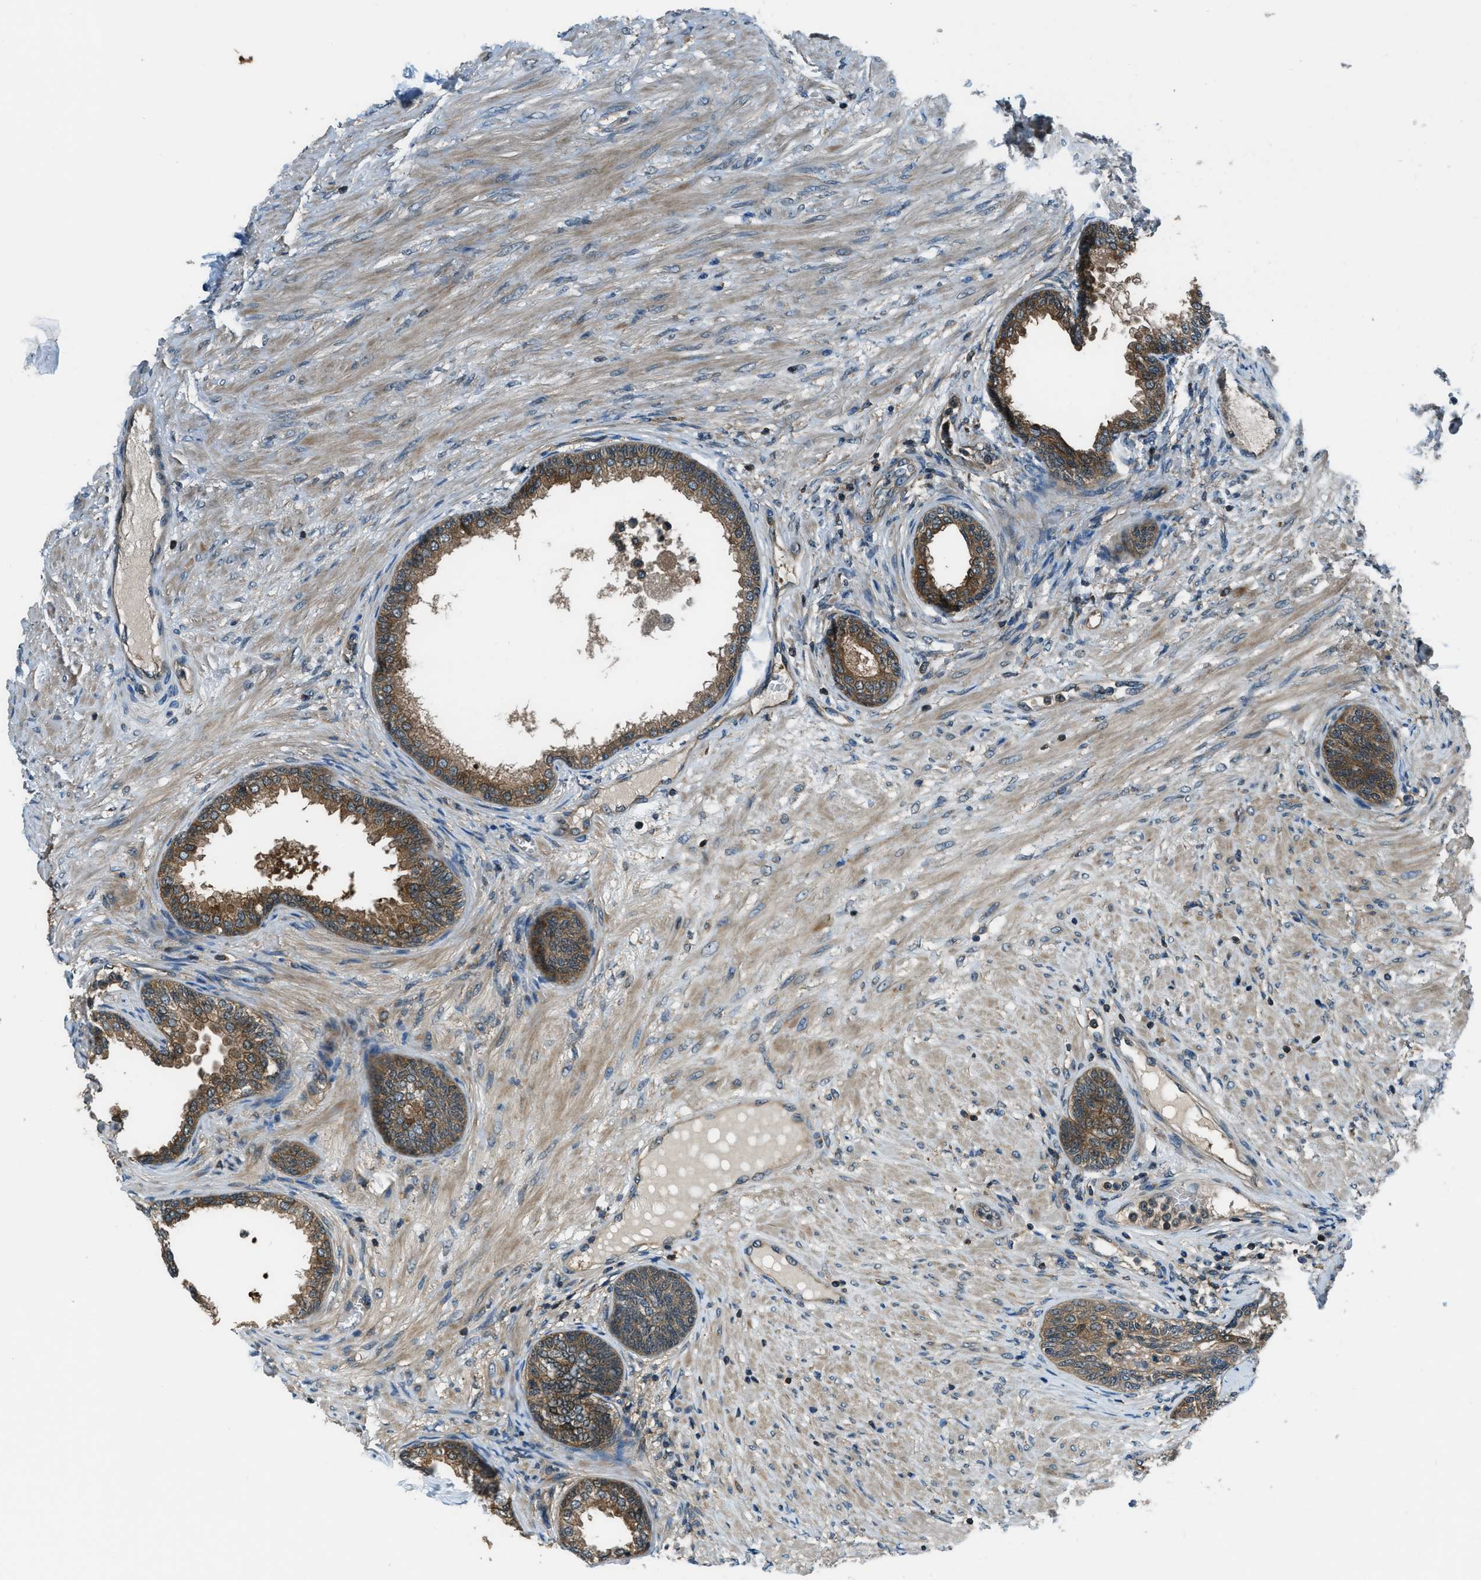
{"staining": {"intensity": "strong", "quantity": ">75%", "location": "cytoplasmic/membranous"}, "tissue": "prostate", "cell_type": "Glandular cells", "image_type": "normal", "snomed": [{"axis": "morphology", "description": "Normal tissue, NOS"}, {"axis": "topography", "description": "Prostate"}], "caption": "High-power microscopy captured an IHC histopathology image of benign prostate, revealing strong cytoplasmic/membranous staining in approximately >75% of glandular cells.", "gene": "HEBP2", "patient": {"sex": "male", "age": 76}}